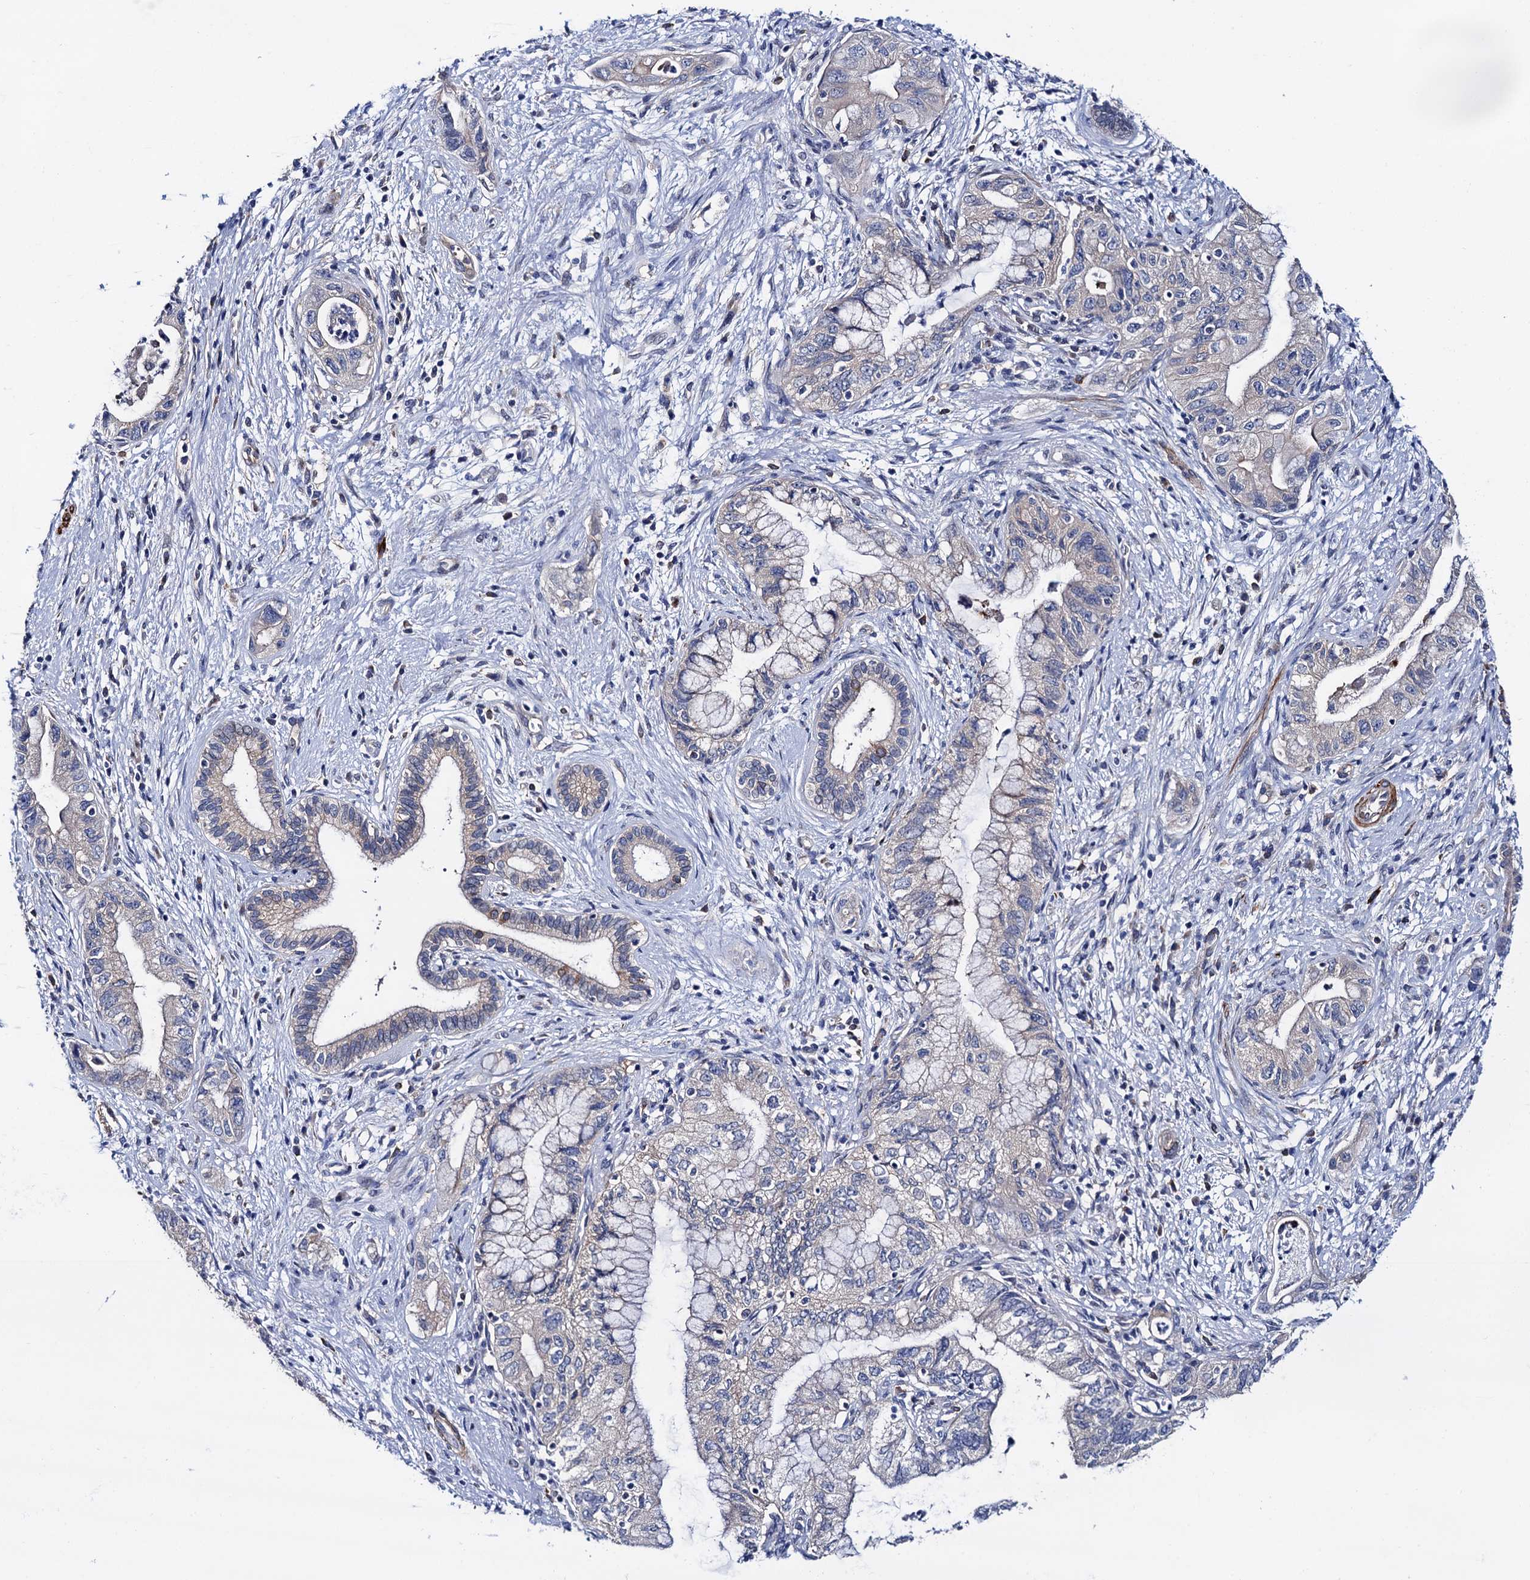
{"staining": {"intensity": "negative", "quantity": "none", "location": "none"}, "tissue": "pancreatic cancer", "cell_type": "Tumor cells", "image_type": "cancer", "snomed": [{"axis": "morphology", "description": "Adenocarcinoma, NOS"}, {"axis": "topography", "description": "Pancreas"}], "caption": "Image shows no significant protein positivity in tumor cells of pancreatic adenocarcinoma.", "gene": "ZDHHC18", "patient": {"sex": "female", "age": 73}}